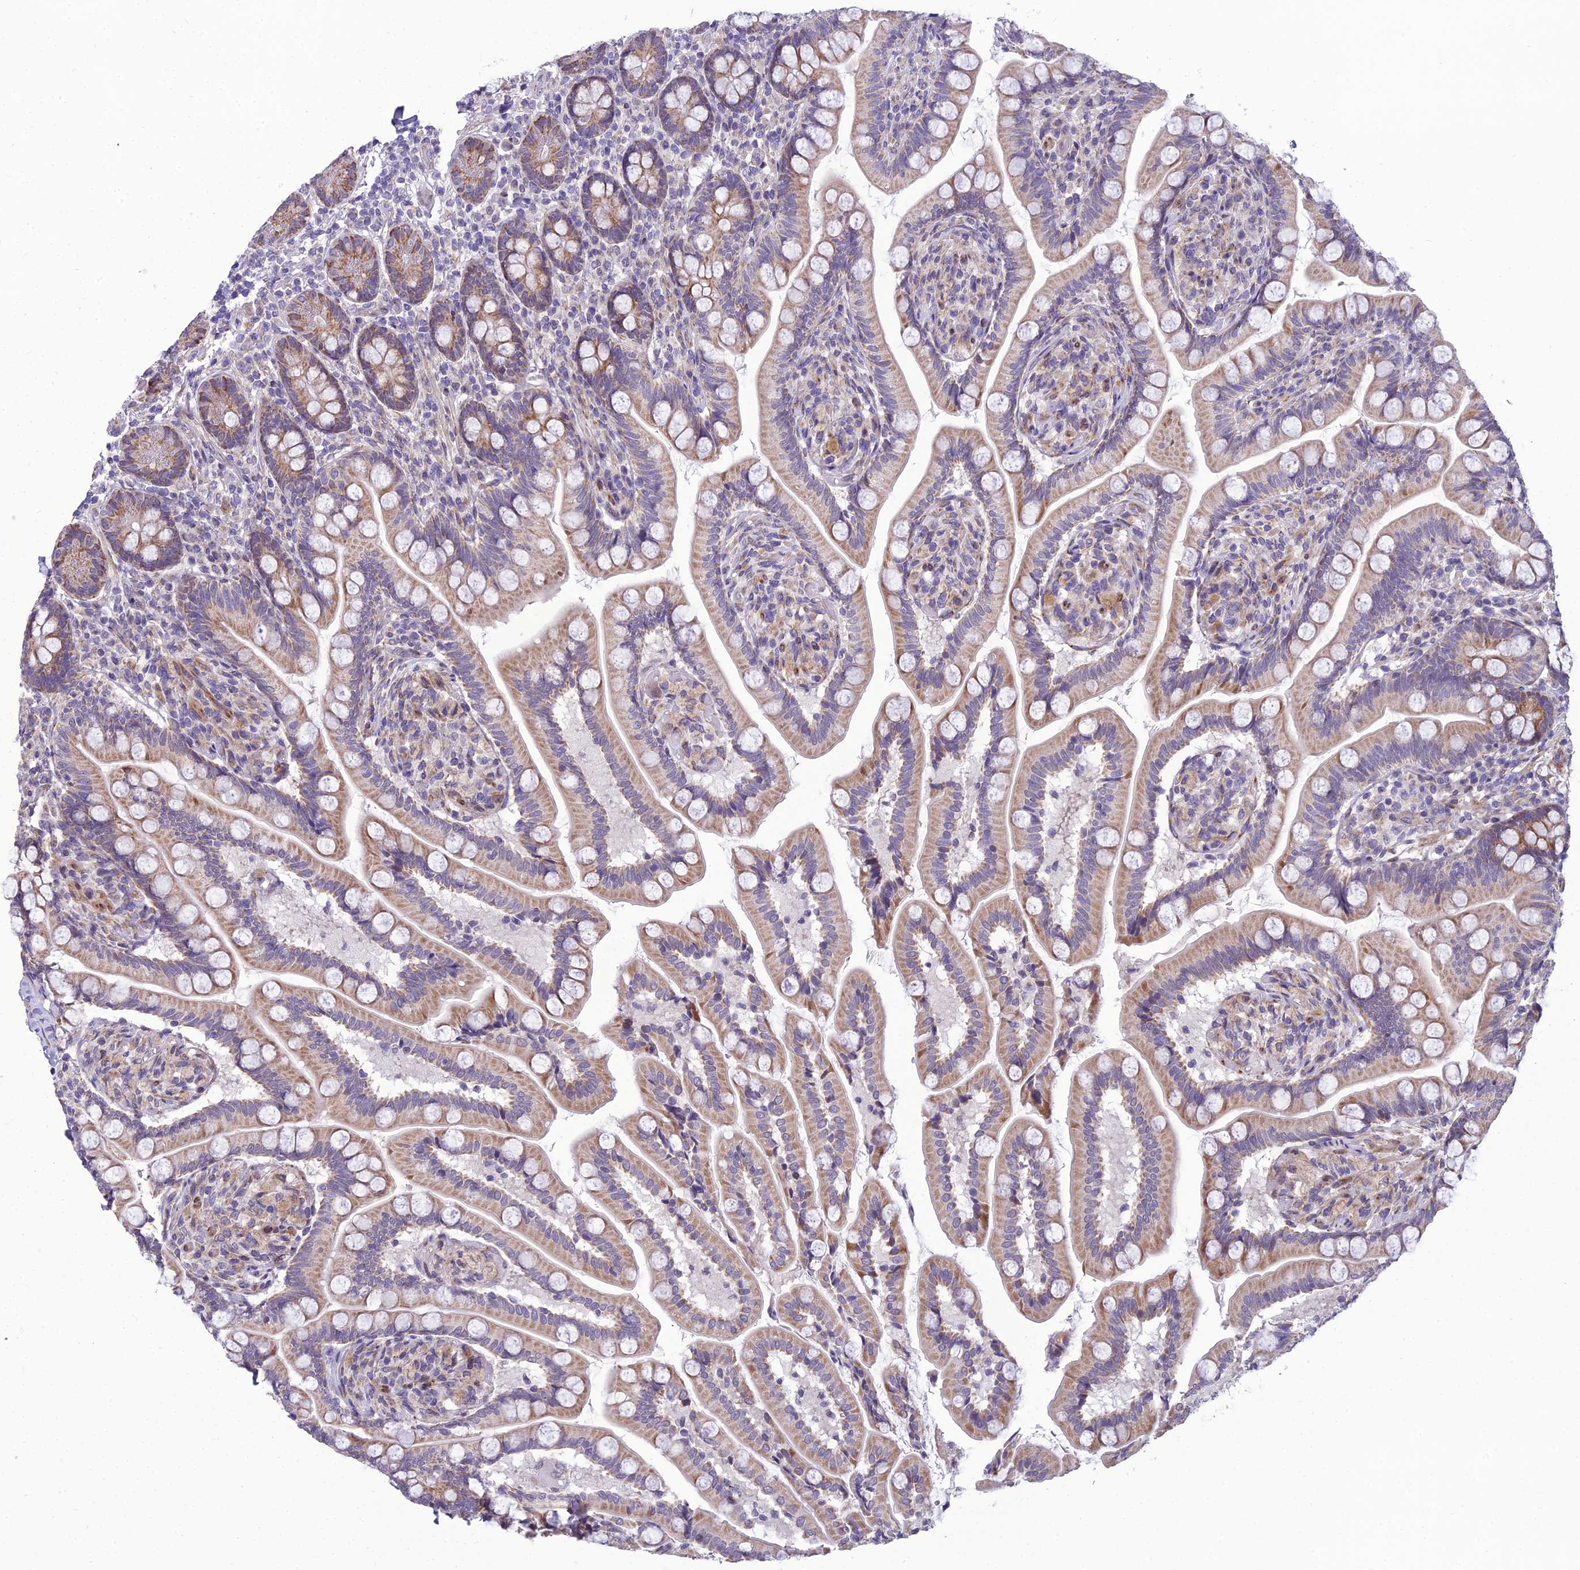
{"staining": {"intensity": "moderate", "quantity": "25%-75%", "location": "cytoplasmic/membranous"}, "tissue": "small intestine", "cell_type": "Glandular cells", "image_type": "normal", "snomed": [{"axis": "morphology", "description": "Normal tissue, NOS"}, {"axis": "topography", "description": "Small intestine"}], "caption": "High-power microscopy captured an immunohistochemistry photomicrograph of benign small intestine, revealing moderate cytoplasmic/membranous positivity in about 25%-75% of glandular cells. Using DAB (brown) and hematoxylin (blue) stains, captured at high magnification using brightfield microscopy.", "gene": "NODAL", "patient": {"sex": "female", "age": 64}}